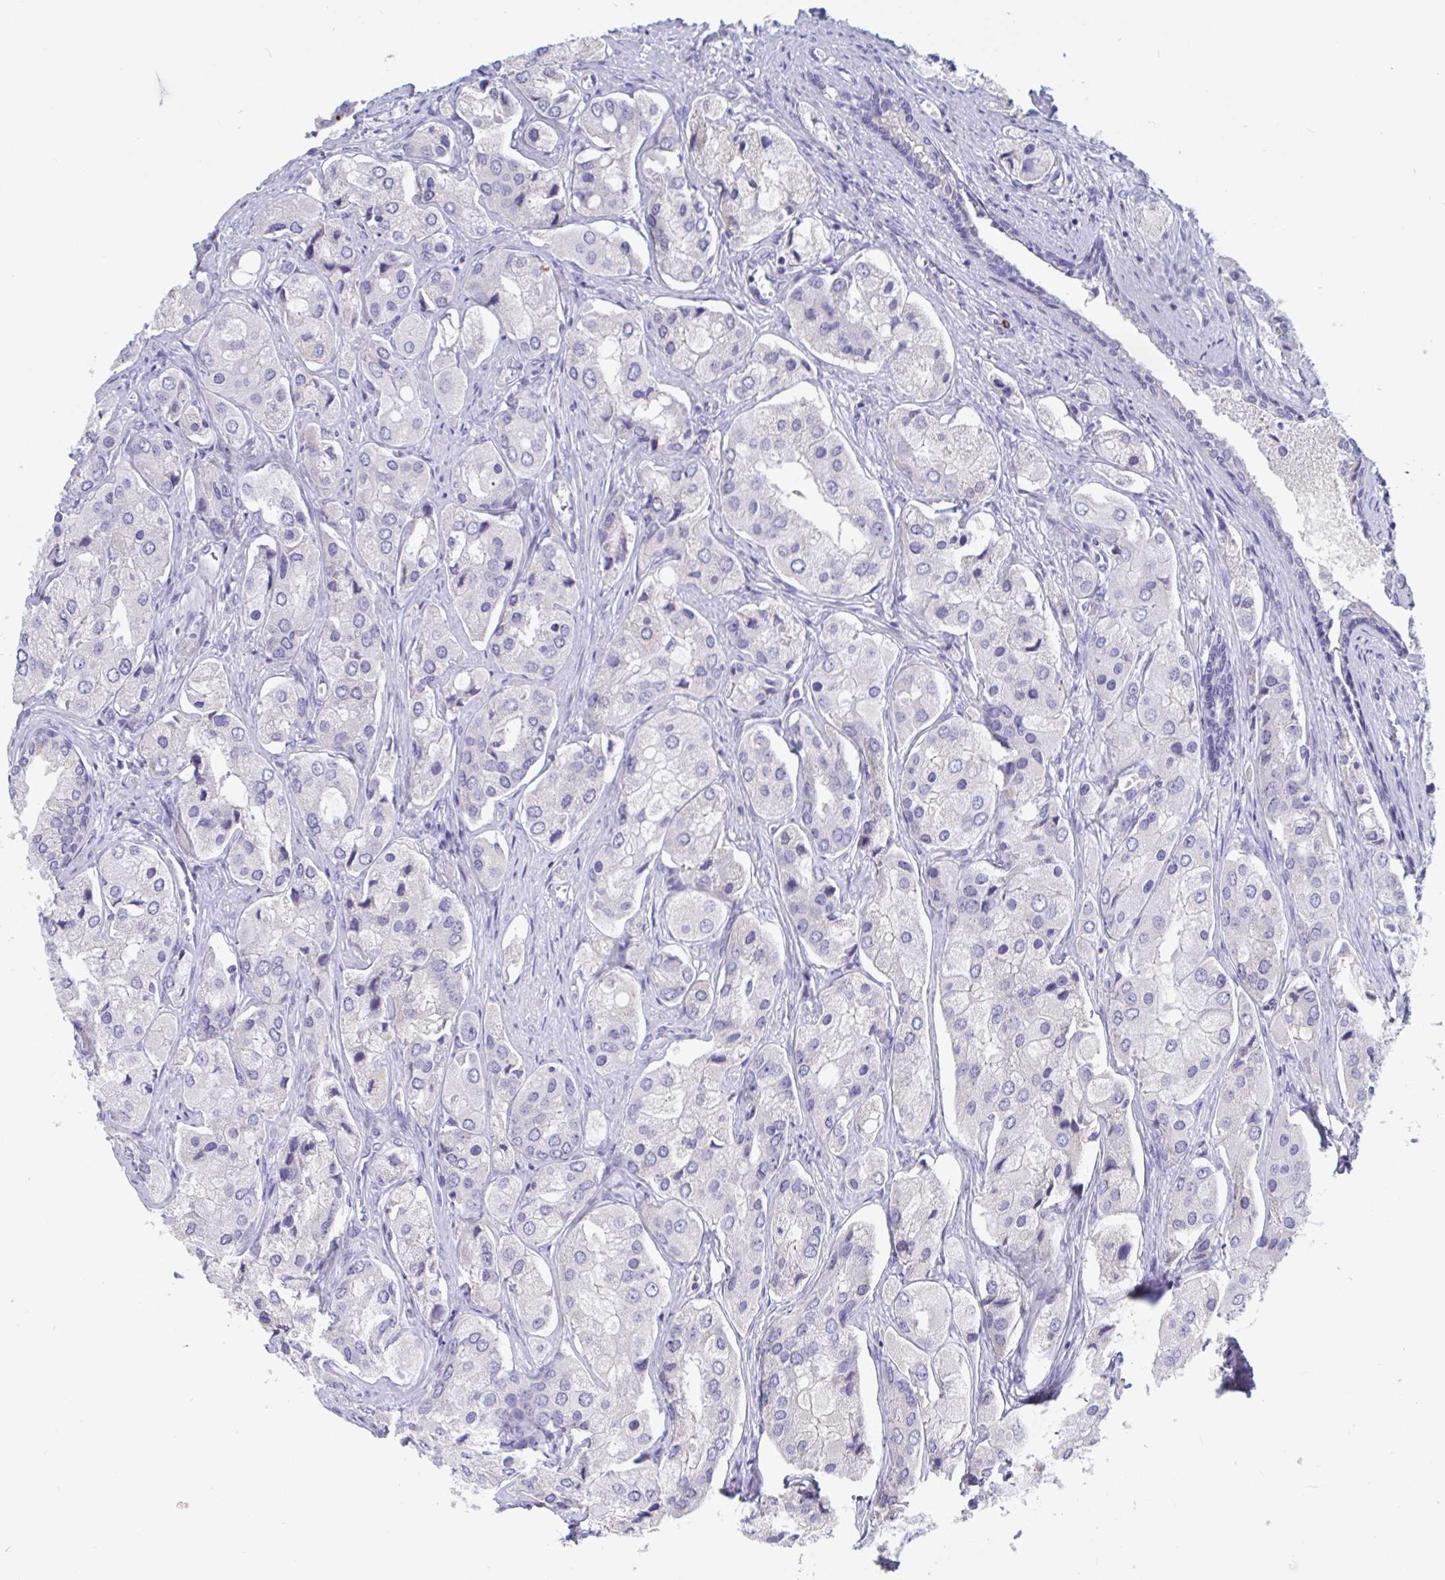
{"staining": {"intensity": "negative", "quantity": "none", "location": "none"}, "tissue": "prostate cancer", "cell_type": "Tumor cells", "image_type": "cancer", "snomed": [{"axis": "morphology", "description": "Adenocarcinoma, Low grade"}, {"axis": "topography", "description": "Prostate"}], "caption": "This is an immunohistochemistry photomicrograph of human prostate cancer. There is no staining in tumor cells.", "gene": "ZNHIT2", "patient": {"sex": "male", "age": 69}}